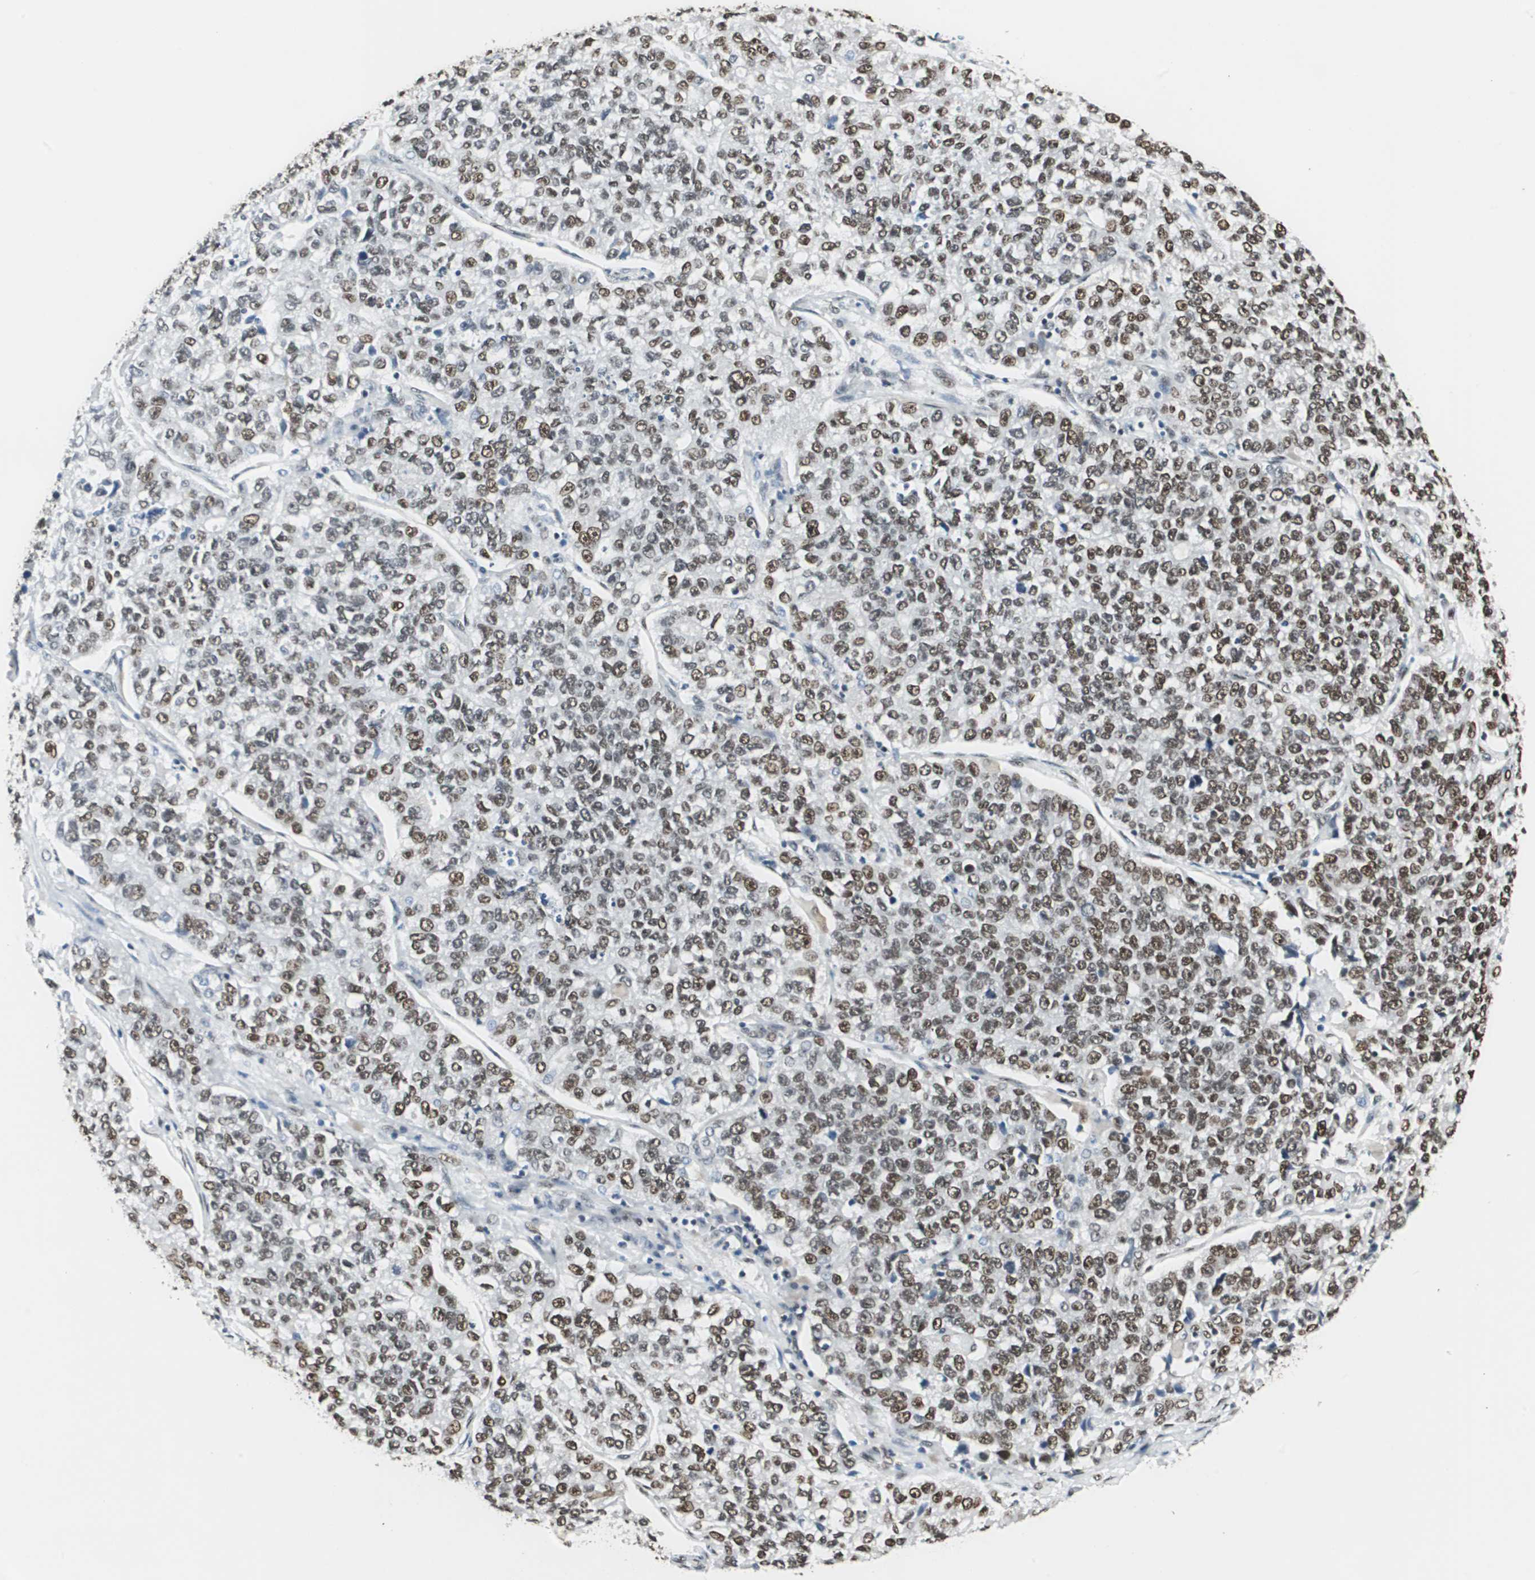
{"staining": {"intensity": "moderate", "quantity": ">75%", "location": "nuclear"}, "tissue": "lung cancer", "cell_type": "Tumor cells", "image_type": "cancer", "snomed": [{"axis": "morphology", "description": "Adenocarcinoma, NOS"}, {"axis": "topography", "description": "Lung"}], "caption": "Tumor cells show medium levels of moderate nuclear staining in about >75% of cells in human lung adenocarcinoma.", "gene": "ZBTB17", "patient": {"sex": "male", "age": 49}}